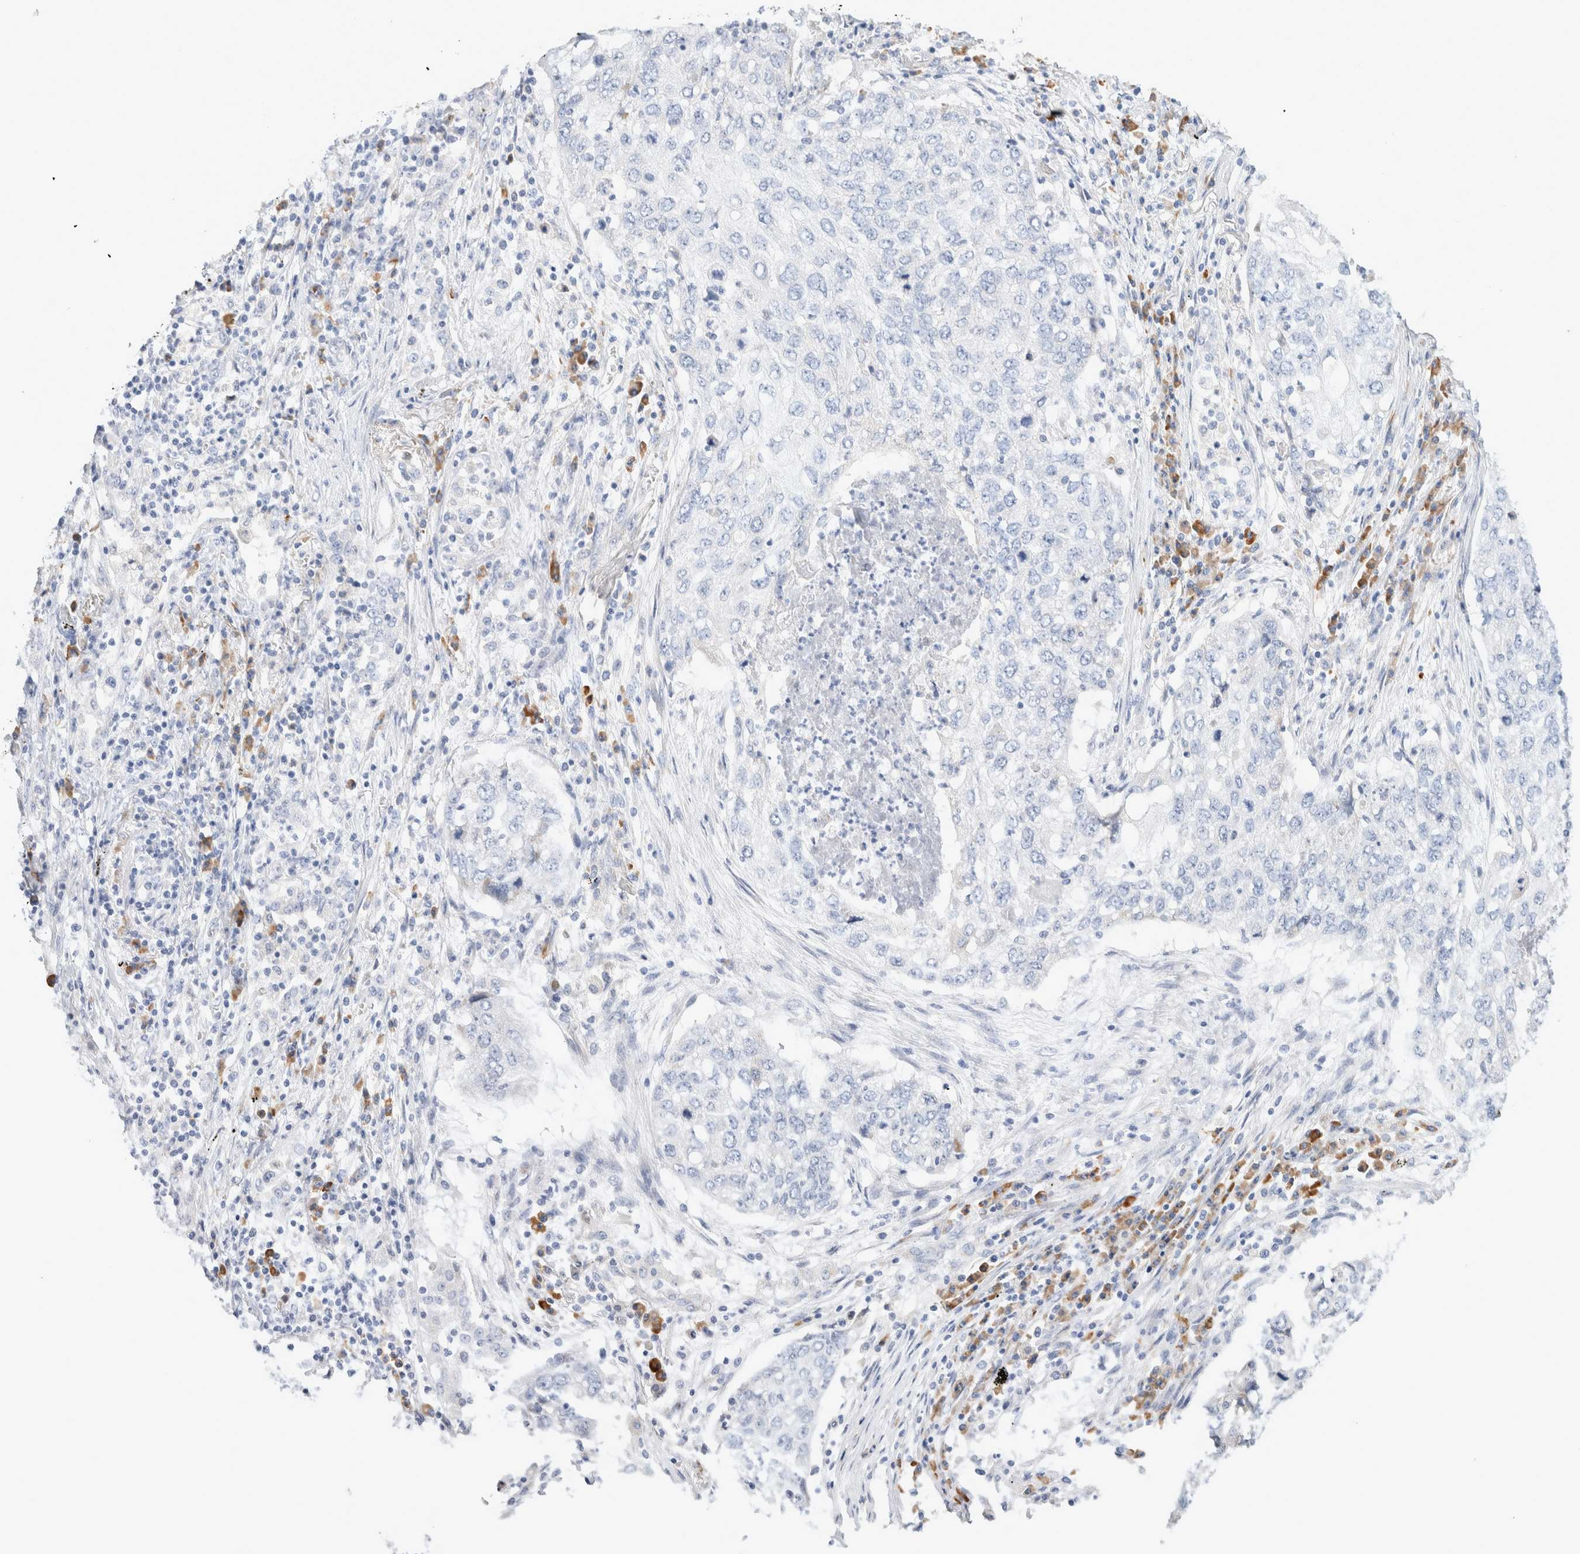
{"staining": {"intensity": "negative", "quantity": "none", "location": "none"}, "tissue": "lung cancer", "cell_type": "Tumor cells", "image_type": "cancer", "snomed": [{"axis": "morphology", "description": "Squamous cell carcinoma, NOS"}, {"axis": "topography", "description": "Lung"}], "caption": "DAB immunohistochemical staining of human lung squamous cell carcinoma shows no significant staining in tumor cells.", "gene": "GADD45G", "patient": {"sex": "female", "age": 63}}